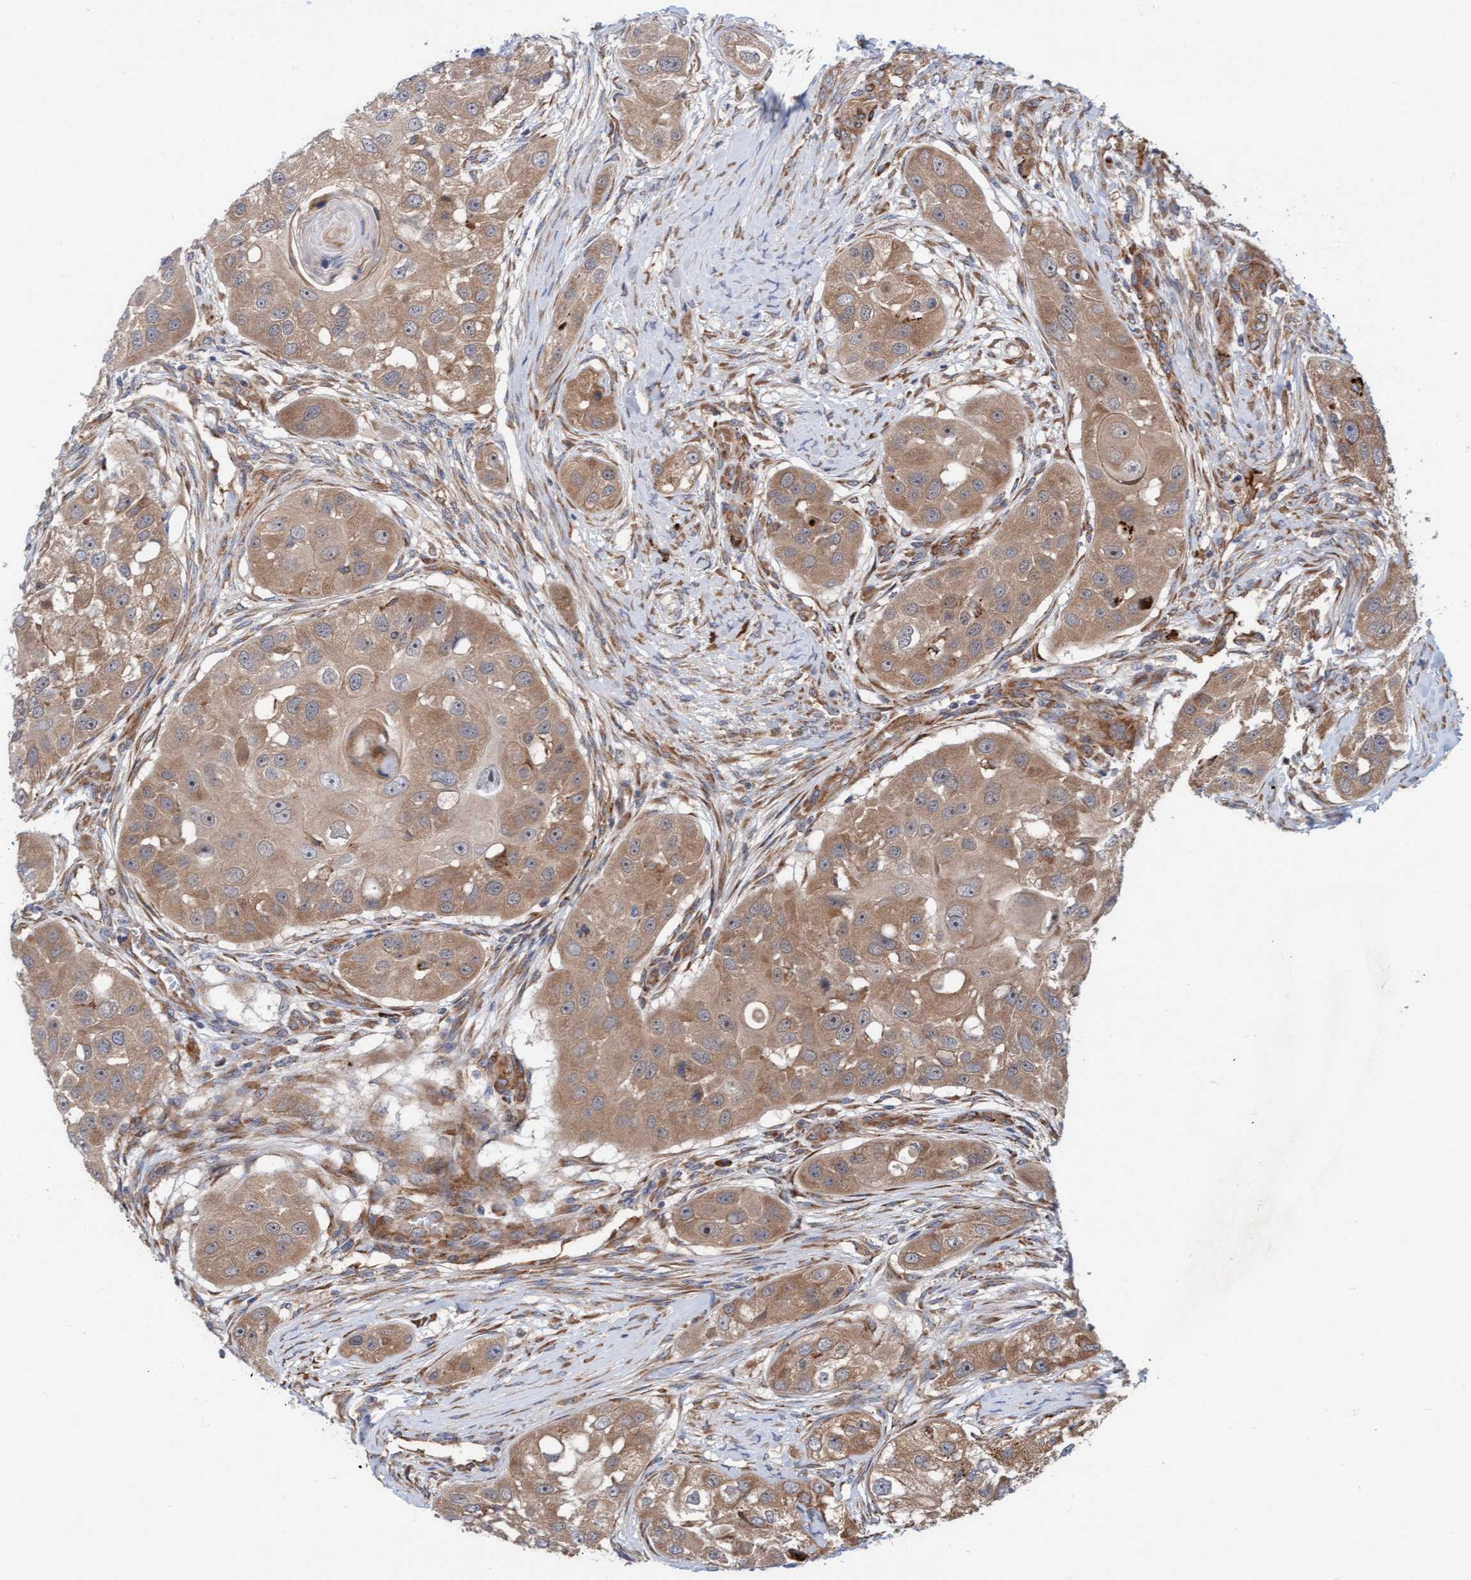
{"staining": {"intensity": "weak", "quantity": ">75%", "location": "cytoplasmic/membranous"}, "tissue": "head and neck cancer", "cell_type": "Tumor cells", "image_type": "cancer", "snomed": [{"axis": "morphology", "description": "Normal tissue, NOS"}, {"axis": "morphology", "description": "Squamous cell carcinoma, NOS"}, {"axis": "topography", "description": "Skeletal muscle"}, {"axis": "topography", "description": "Head-Neck"}], "caption": "An IHC photomicrograph of neoplastic tissue is shown. Protein staining in brown shows weak cytoplasmic/membranous positivity in head and neck squamous cell carcinoma within tumor cells.", "gene": "KIAA0753", "patient": {"sex": "male", "age": 51}}